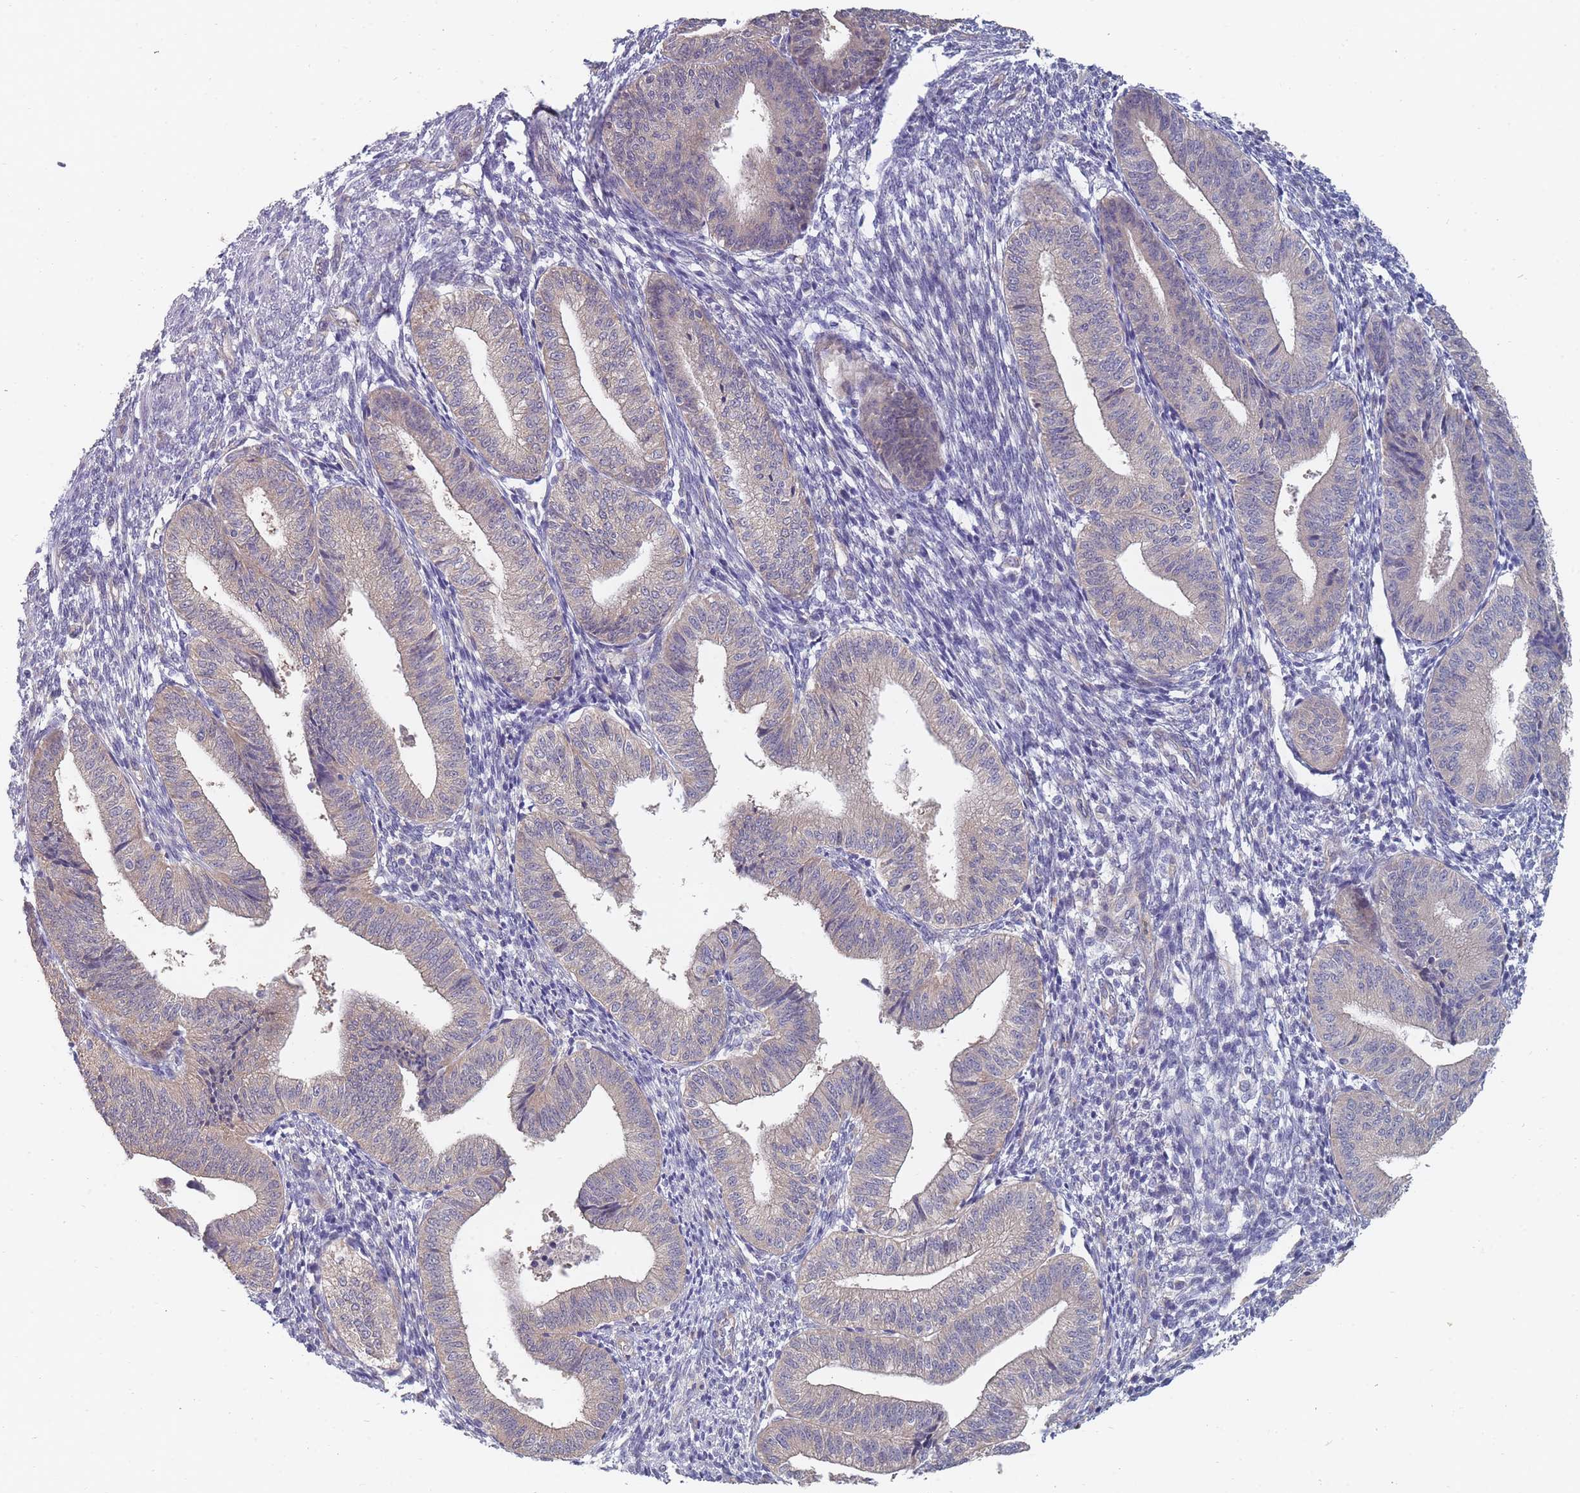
{"staining": {"intensity": "negative", "quantity": "none", "location": "none"}, "tissue": "endometrium", "cell_type": "Cells in endometrial stroma", "image_type": "normal", "snomed": [{"axis": "morphology", "description": "Normal tissue, NOS"}, {"axis": "topography", "description": "Endometrium"}], "caption": "Immunohistochemical staining of unremarkable human endometrium displays no significant positivity in cells in endometrial stroma. (Brightfield microscopy of DAB (3,3'-diaminobenzidine) immunohistochemistry (IHC) at high magnification).", "gene": "NUB1", "patient": {"sex": "female", "age": 34}}